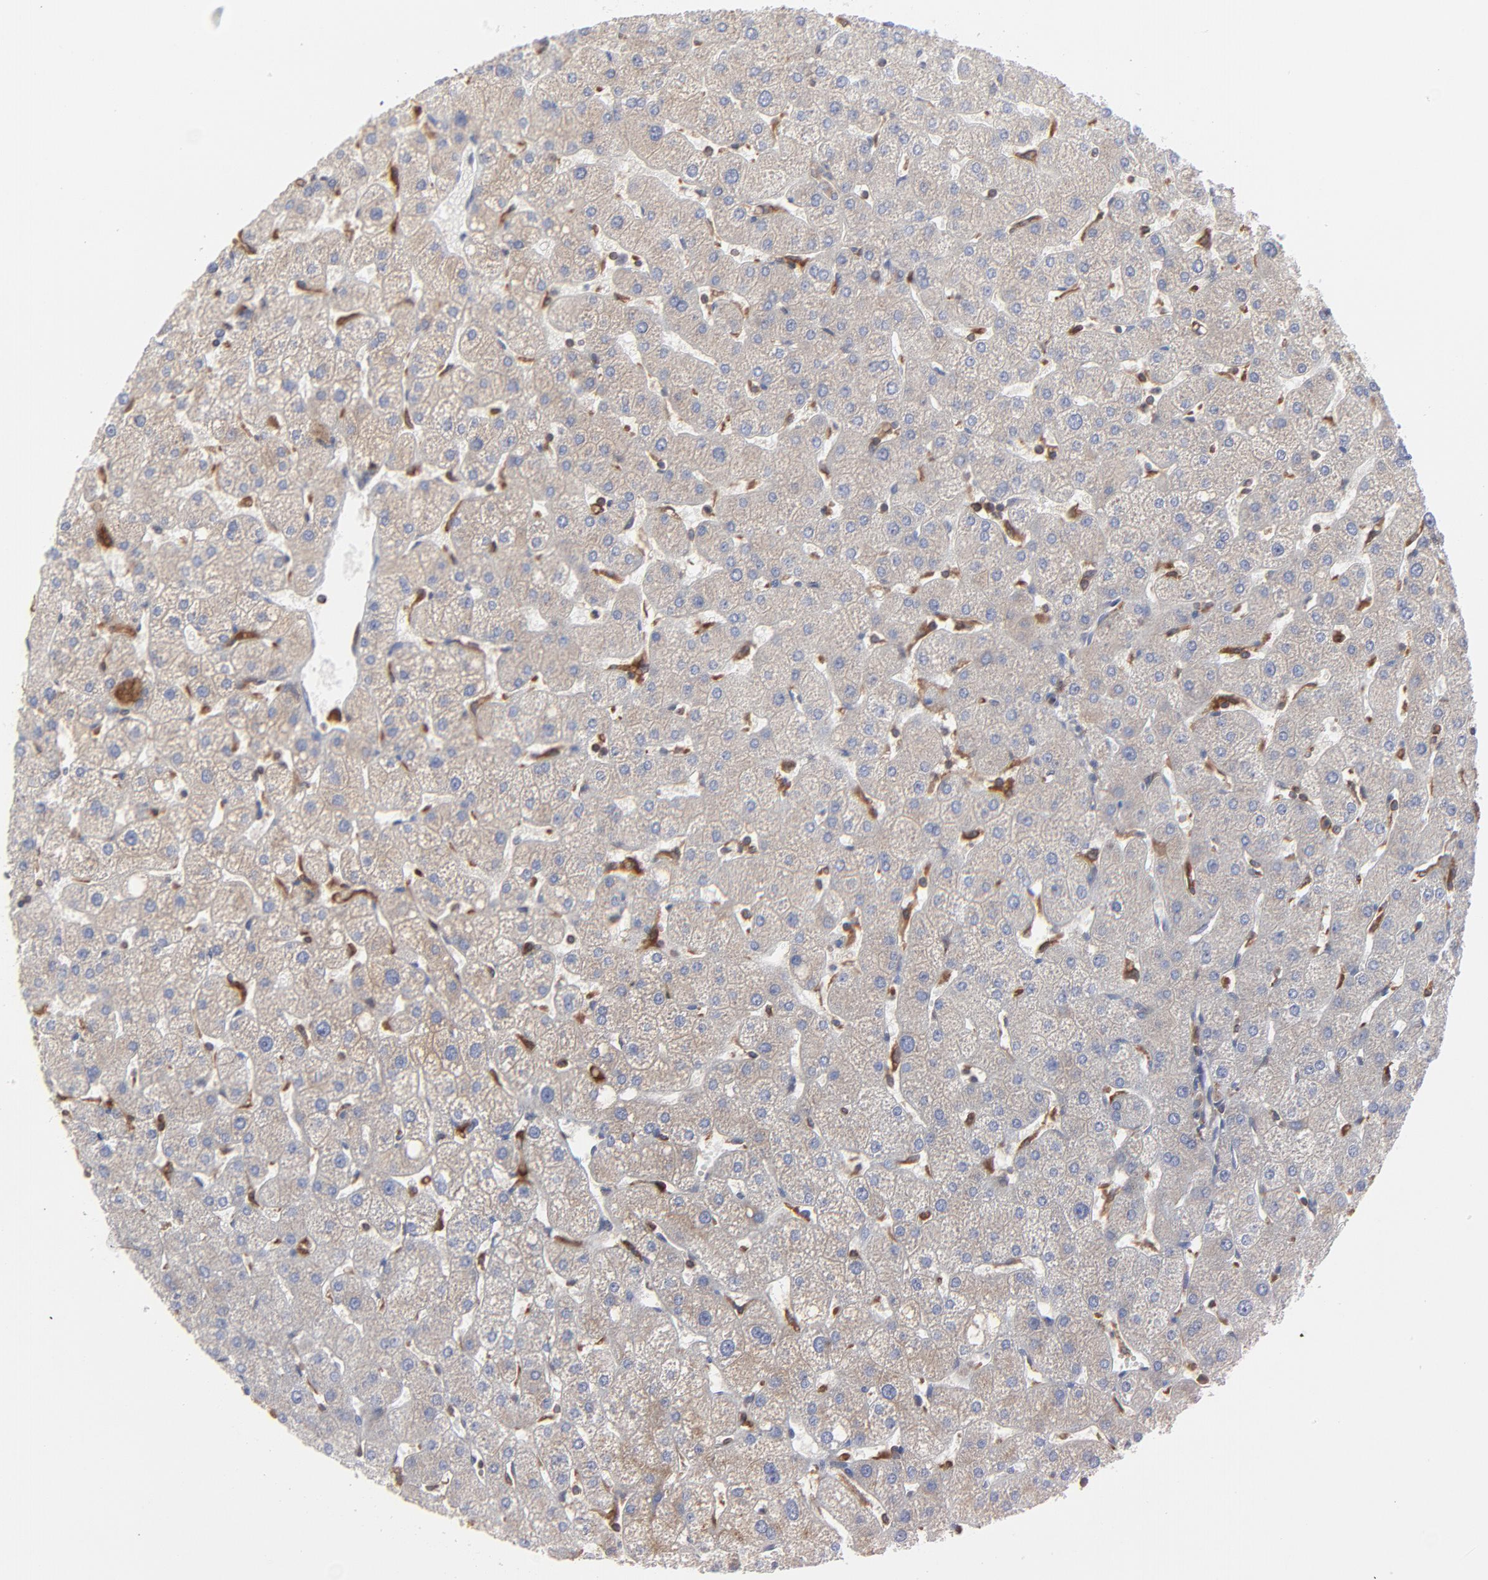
{"staining": {"intensity": "weak", "quantity": ">75%", "location": "cytoplasmic/membranous"}, "tissue": "liver", "cell_type": "Cholangiocytes", "image_type": "normal", "snomed": [{"axis": "morphology", "description": "Normal tissue, NOS"}, {"axis": "topography", "description": "Liver"}], "caption": "Liver stained with a brown dye demonstrates weak cytoplasmic/membranous positive staining in about >75% of cholangiocytes.", "gene": "RAB9A", "patient": {"sex": "male", "age": 67}}